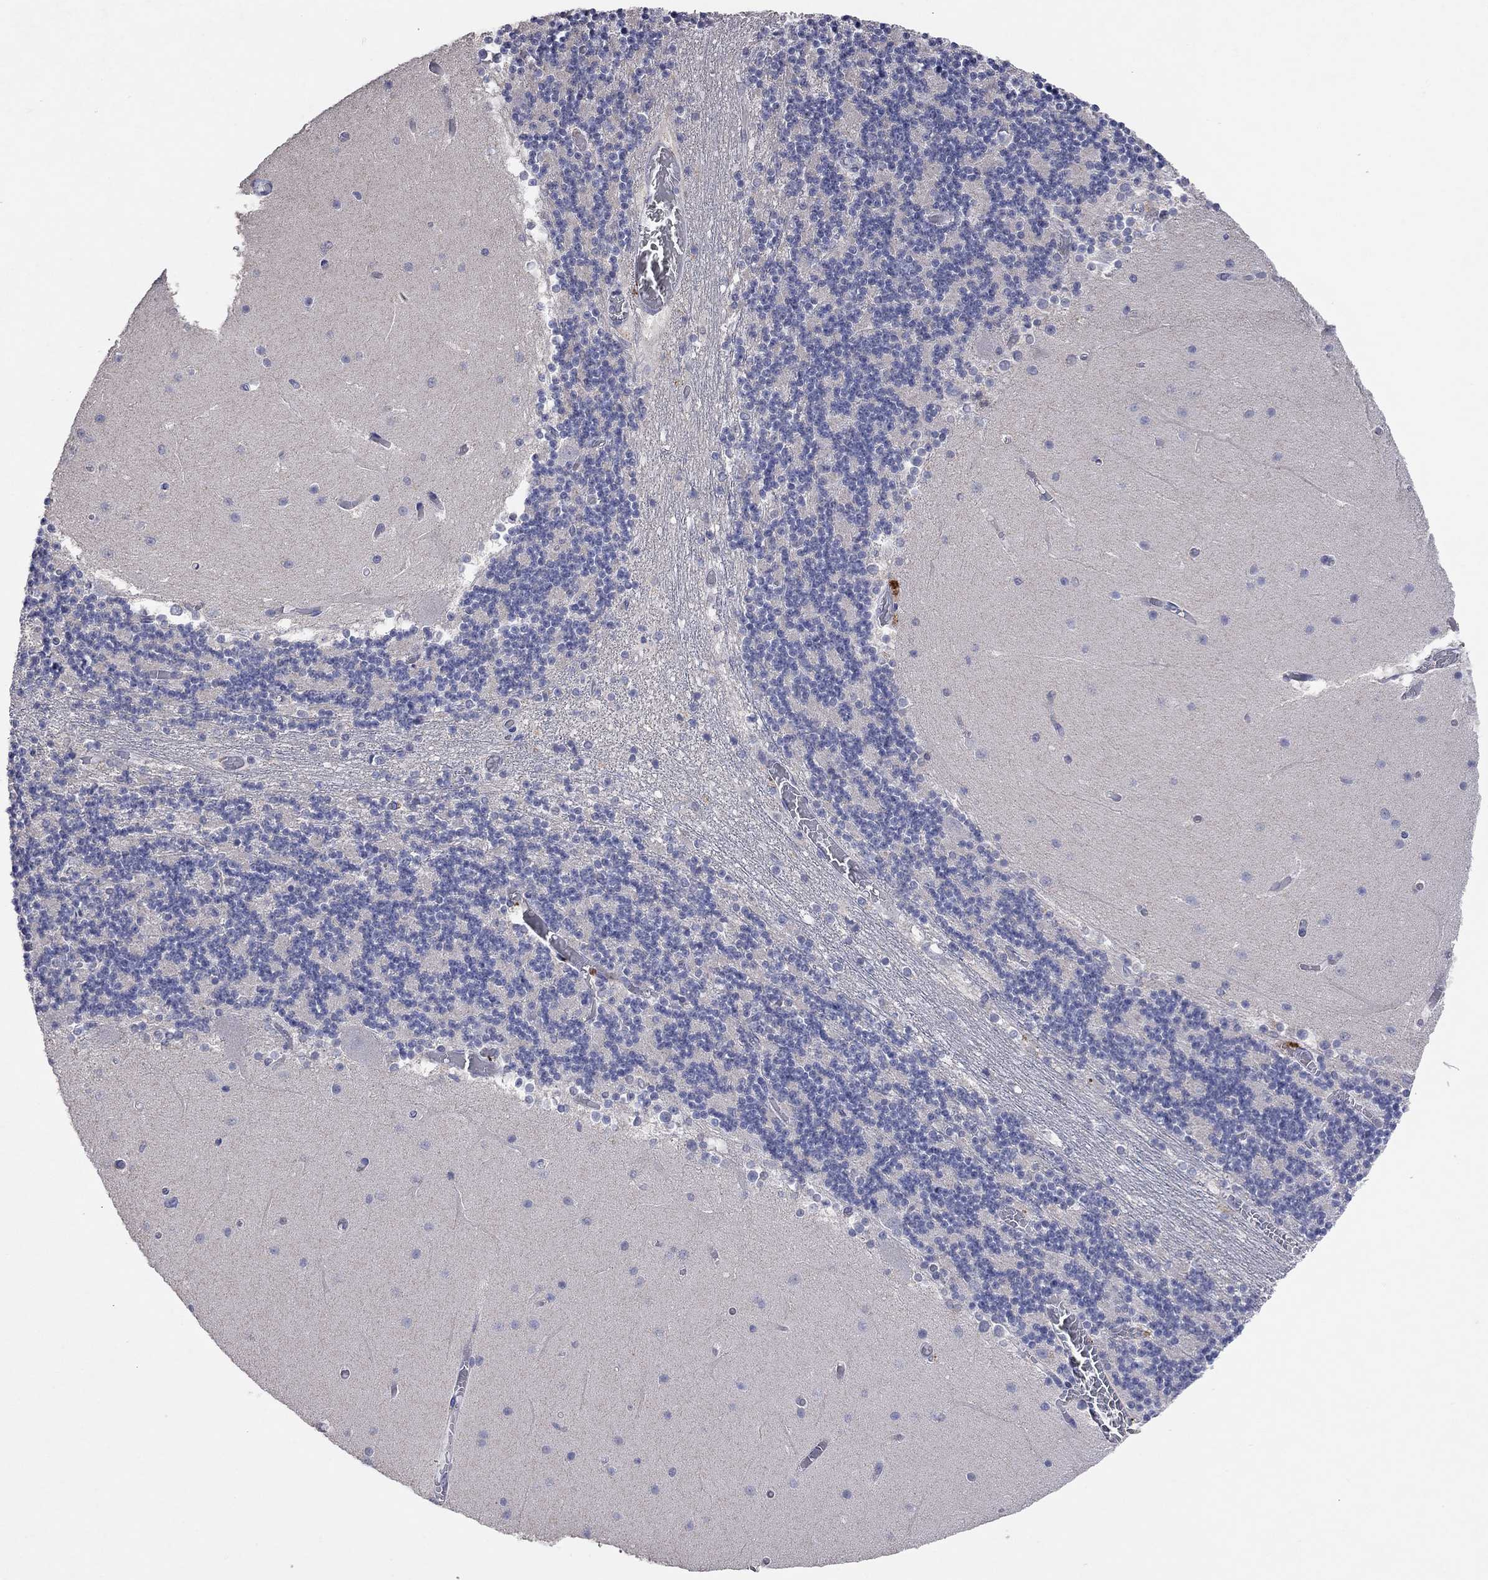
{"staining": {"intensity": "negative", "quantity": "none", "location": "none"}, "tissue": "cerebellum", "cell_type": "Cells in granular layer", "image_type": "normal", "snomed": [{"axis": "morphology", "description": "Normal tissue, NOS"}, {"axis": "topography", "description": "Cerebellum"}], "caption": "An immunohistochemistry (IHC) image of benign cerebellum is shown. There is no staining in cells in granular layer of cerebellum.", "gene": "MMP13", "patient": {"sex": "female", "age": 28}}